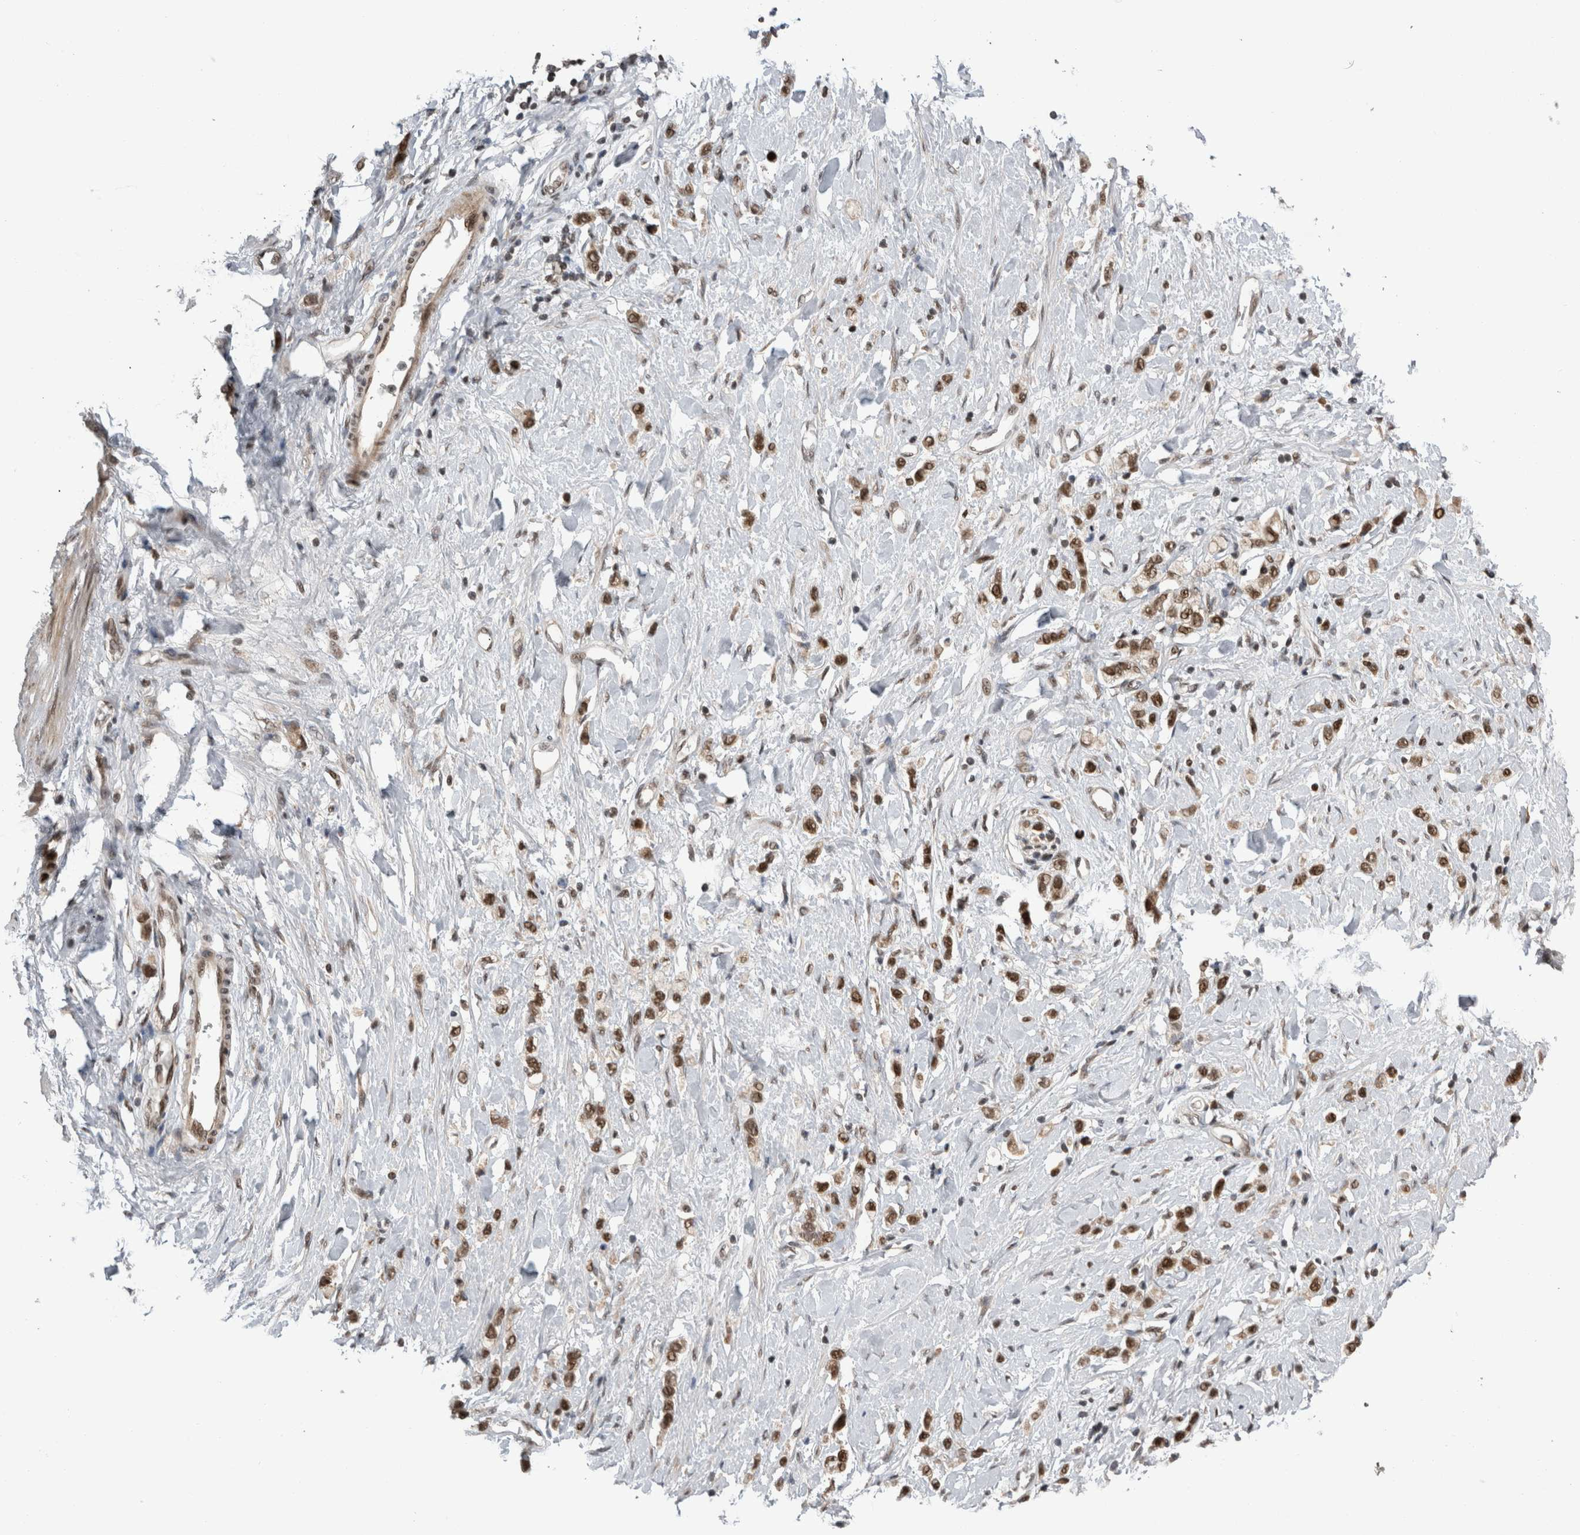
{"staining": {"intensity": "moderate", "quantity": ">75%", "location": "nuclear"}, "tissue": "stomach cancer", "cell_type": "Tumor cells", "image_type": "cancer", "snomed": [{"axis": "morphology", "description": "Adenocarcinoma, NOS"}, {"axis": "topography", "description": "Stomach"}], "caption": "A micrograph of human stomach adenocarcinoma stained for a protein demonstrates moderate nuclear brown staining in tumor cells.", "gene": "CPSF2", "patient": {"sex": "female", "age": 65}}